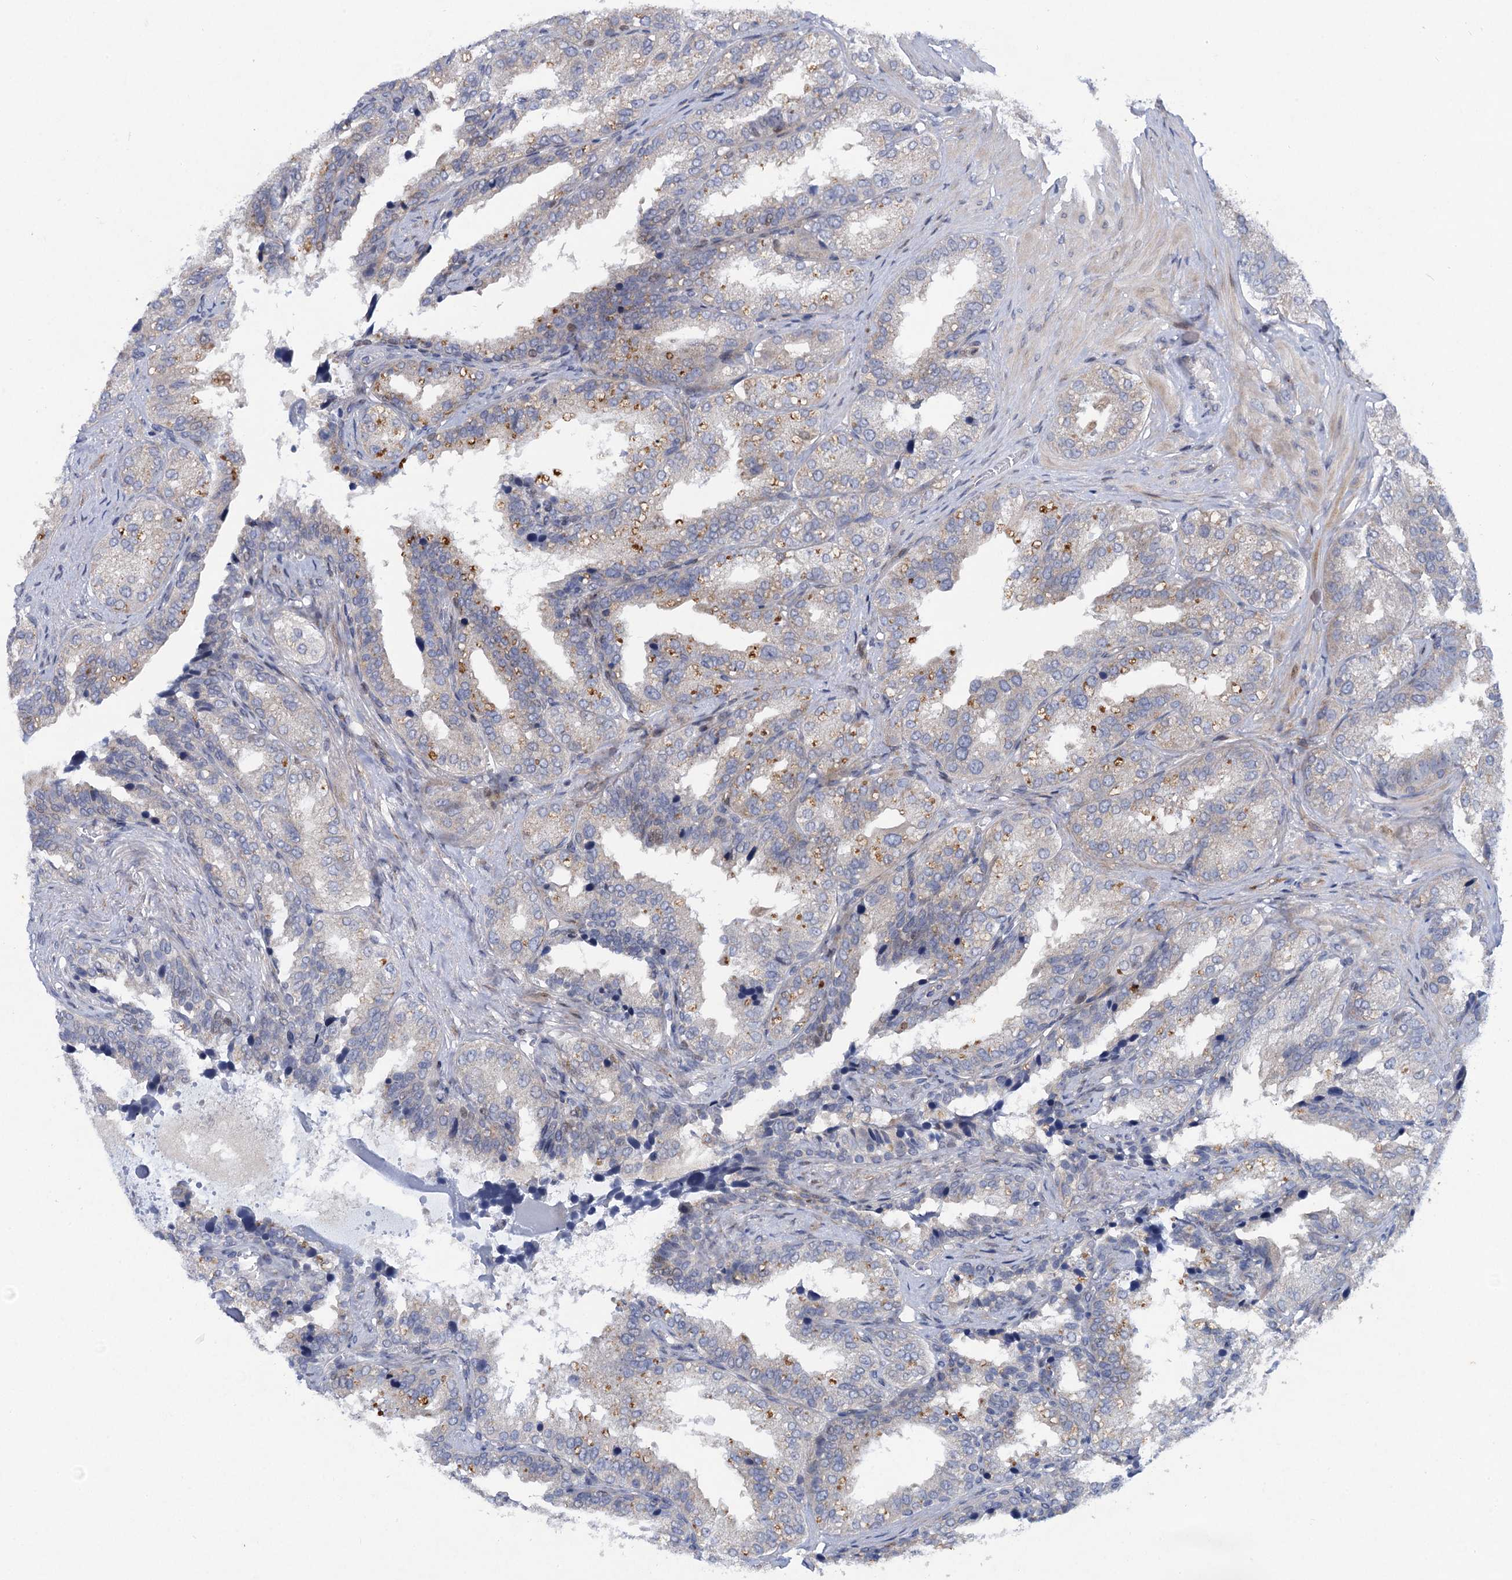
{"staining": {"intensity": "negative", "quantity": "none", "location": "none"}, "tissue": "seminal vesicle", "cell_type": "Glandular cells", "image_type": "normal", "snomed": [{"axis": "morphology", "description": "Normal tissue, NOS"}, {"axis": "topography", "description": "Prostate"}, {"axis": "topography", "description": "Seminal veicle"}], "caption": "A high-resolution histopathology image shows immunohistochemistry staining of benign seminal vesicle, which displays no significant expression in glandular cells.", "gene": "QPCTL", "patient": {"sex": "male", "age": 51}}